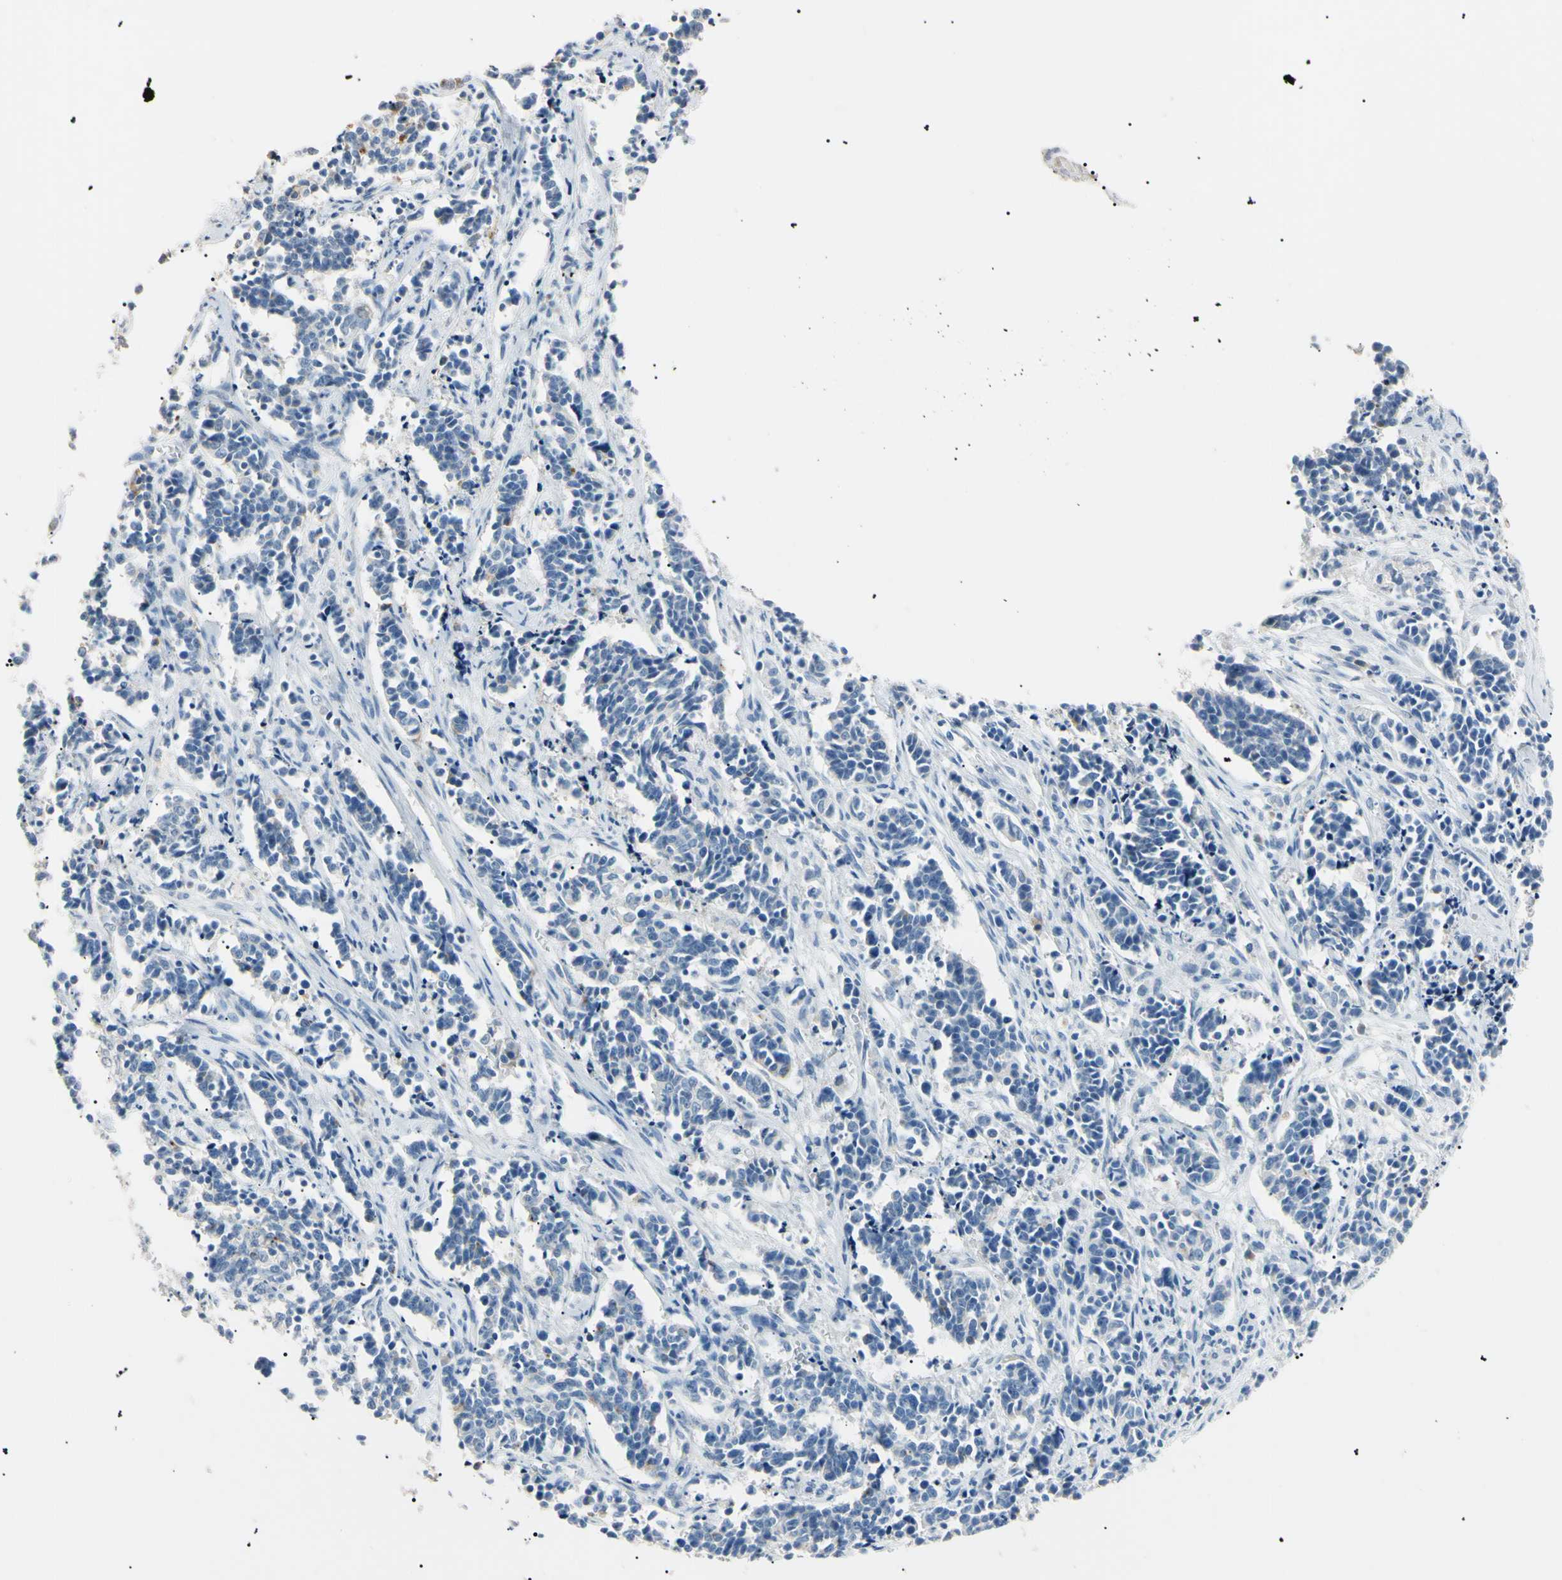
{"staining": {"intensity": "negative", "quantity": "none", "location": "none"}, "tissue": "cervical cancer", "cell_type": "Tumor cells", "image_type": "cancer", "snomed": [{"axis": "morphology", "description": "Normal tissue, NOS"}, {"axis": "morphology", "description": "Squamous cell carcinoma, NOS"}, {"axis": "topography", "description": "Cervix"}], "caption": "This is an immunohistochemistry image of human squamous cell carcinoma (cervical). There is no expression in tumor cells.", "gene": "CGB3", "patient": {"sex": "female", "age": 35}}